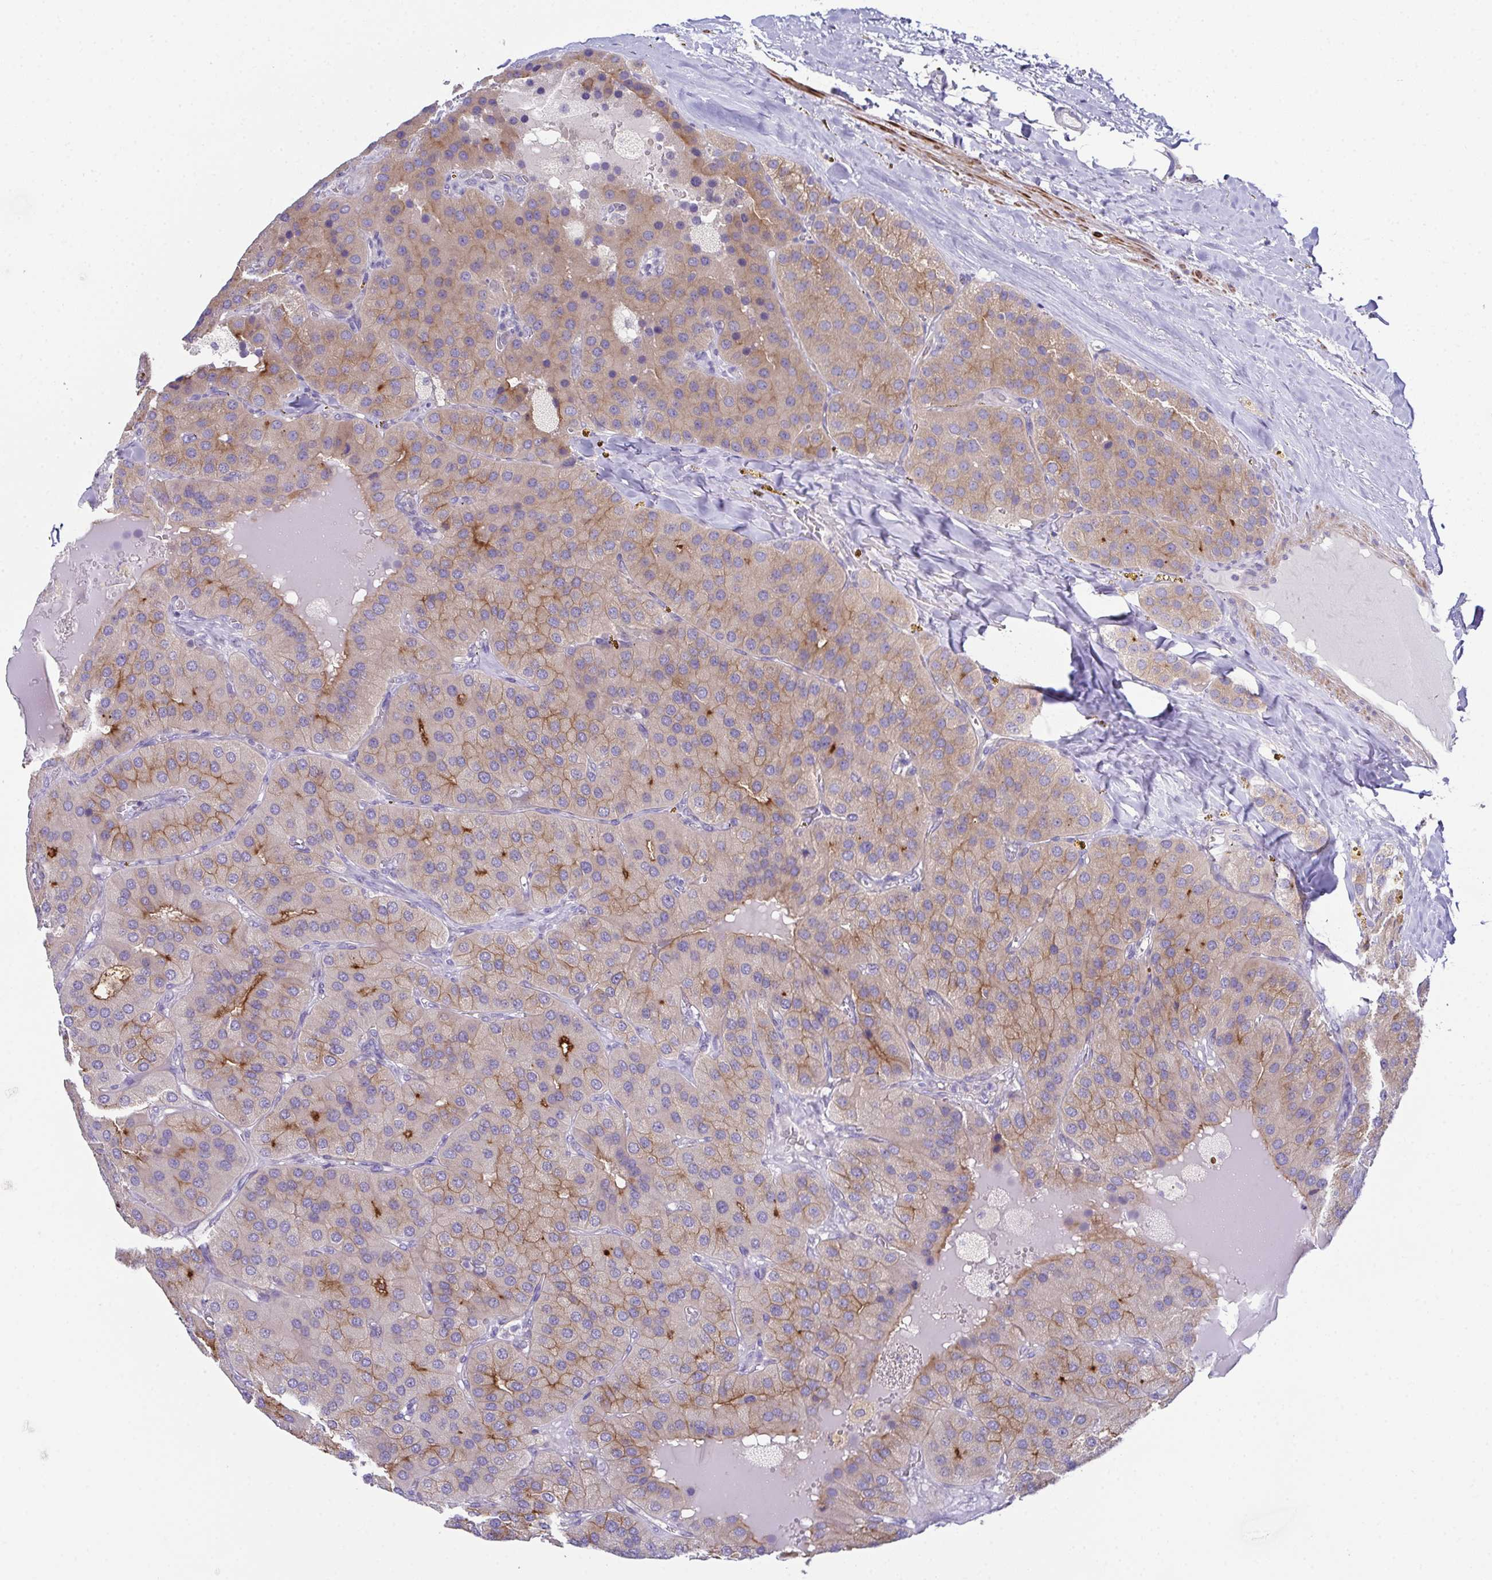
{"staining": {"intensity": "weak", "quantity": "25%-75%", "location": "cytoplasmic/membranous"}, "tissue": "parathyroid gland", "cell_type": "Glandular cells", "image_type": "normal", "snomed": [{"axis": "morphology", "description": "Normal tissue, NOS"}, {"axis": "morphology", "description": "Adenoma, NOS"}, {"axis": "topography", "description": "Parathyroid gland"}], "caption": "This micrograph demonstrates IHC staining of unremarkable parathyroid gland, with low weak cytoplasmic/membranous positivity in approximately 25%-75% of glandular cells.", "gene": "CFAP97D1", "patient": {"sex": "female", "age": 86}}